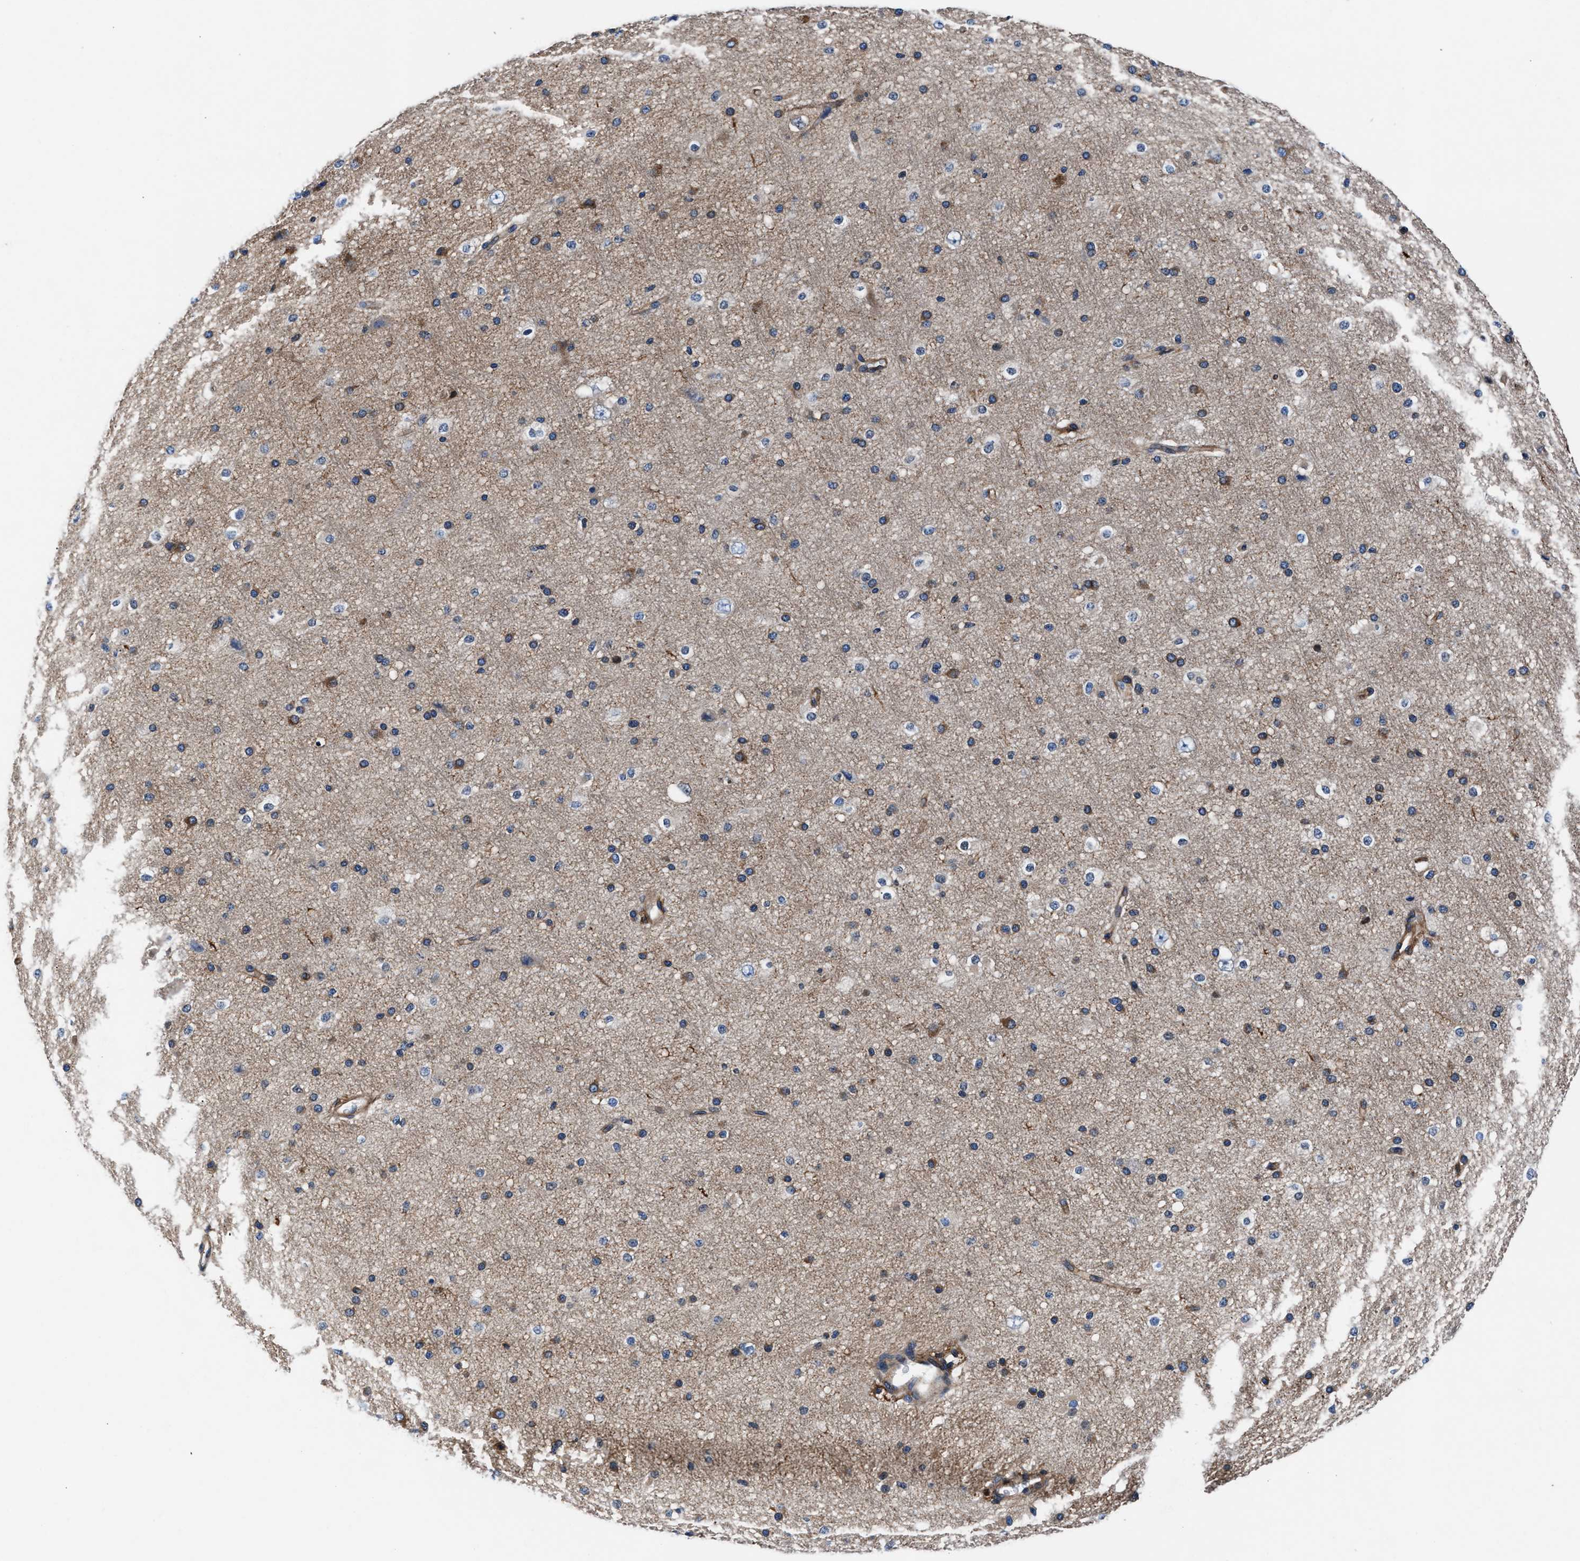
{"staining": {"intensity": "moderate", "quantity": "25%-75%", "location": "cytoplasmic/membranous"}, "tissue": "cerebral cortex", "cell_type": "Endothelial cells", "image_type": "normal", "snomed": [{"axis": "morphology", "description": "Normal tissue, NOS"}, {"axis": "morphology", "description": "Developmental malformation"}, {"axis": "topography", "description": "Cerebral cortex"}], "caption": "Immunohistochemical staining of normal cerebral cortex displays medium levels of moderate cytoplasmic/membranous expression in about 25%-75% of endothelial cells. (IHC, brightfield microscopy, high magnification).", "gene": "SH3GL1", "patient": {"sex": "female", "age": 30}}